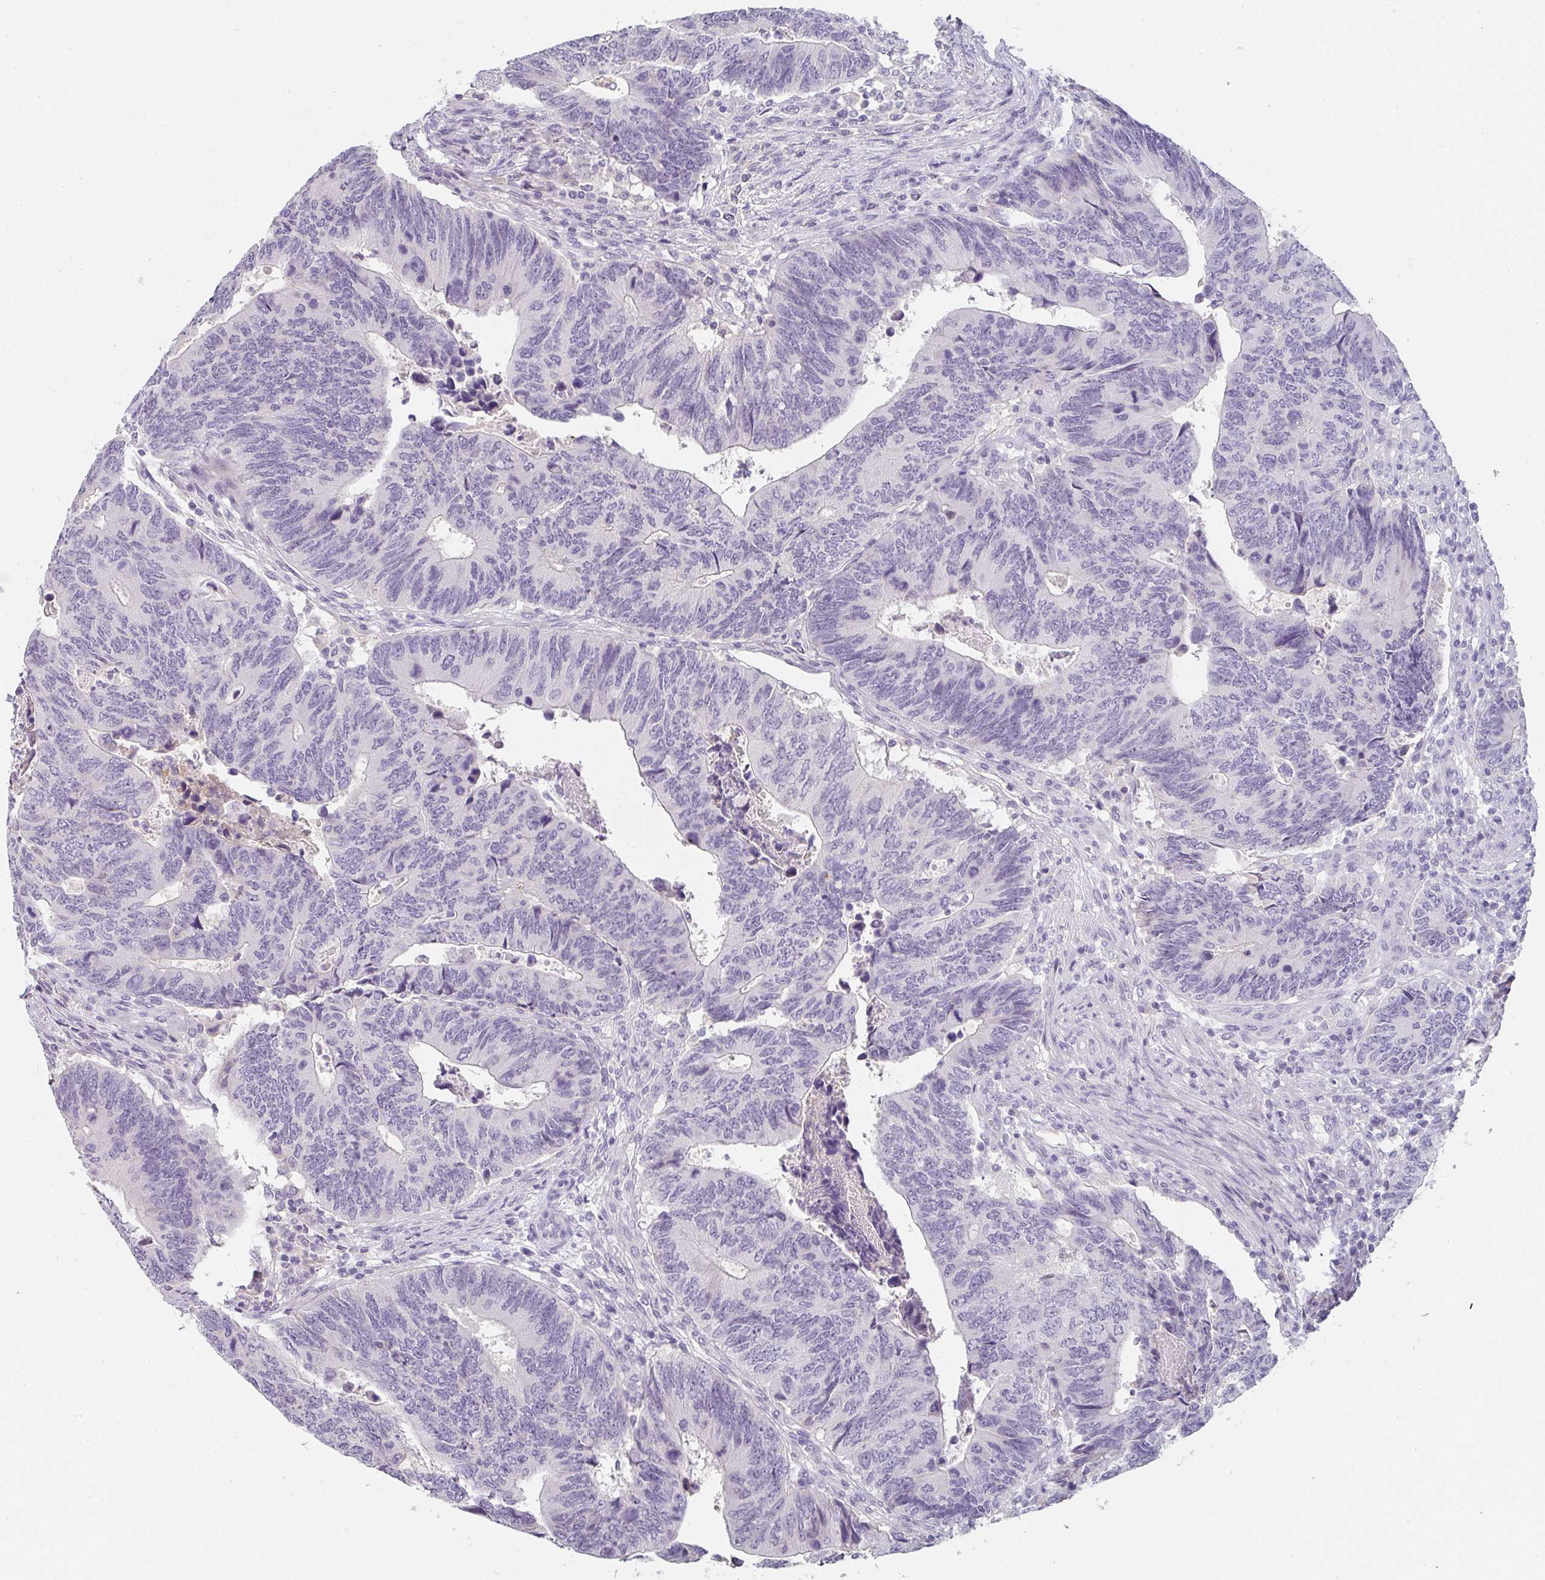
{"staining": {"intensity": "negative", "quantity": "none", "location": "none"}, "tissue": "colorectal cancer", "cell_type": "Tumor cells", "image_type": "cancer", "snomed": [{"axis": "morphology", "description": "Adenocarcinoma, NOS"}, {"axis": "topography", "description": "Colon"}], "caption": "An immunohistochemistry micrograph of colorectal cancer (adenocarcinoma) is shown. There is no staining in tumor cells of colorectal cancer (adenocarcinoma).", "gene": "C1QTNF8", "patient": {"sex": "male", "age": 87}}